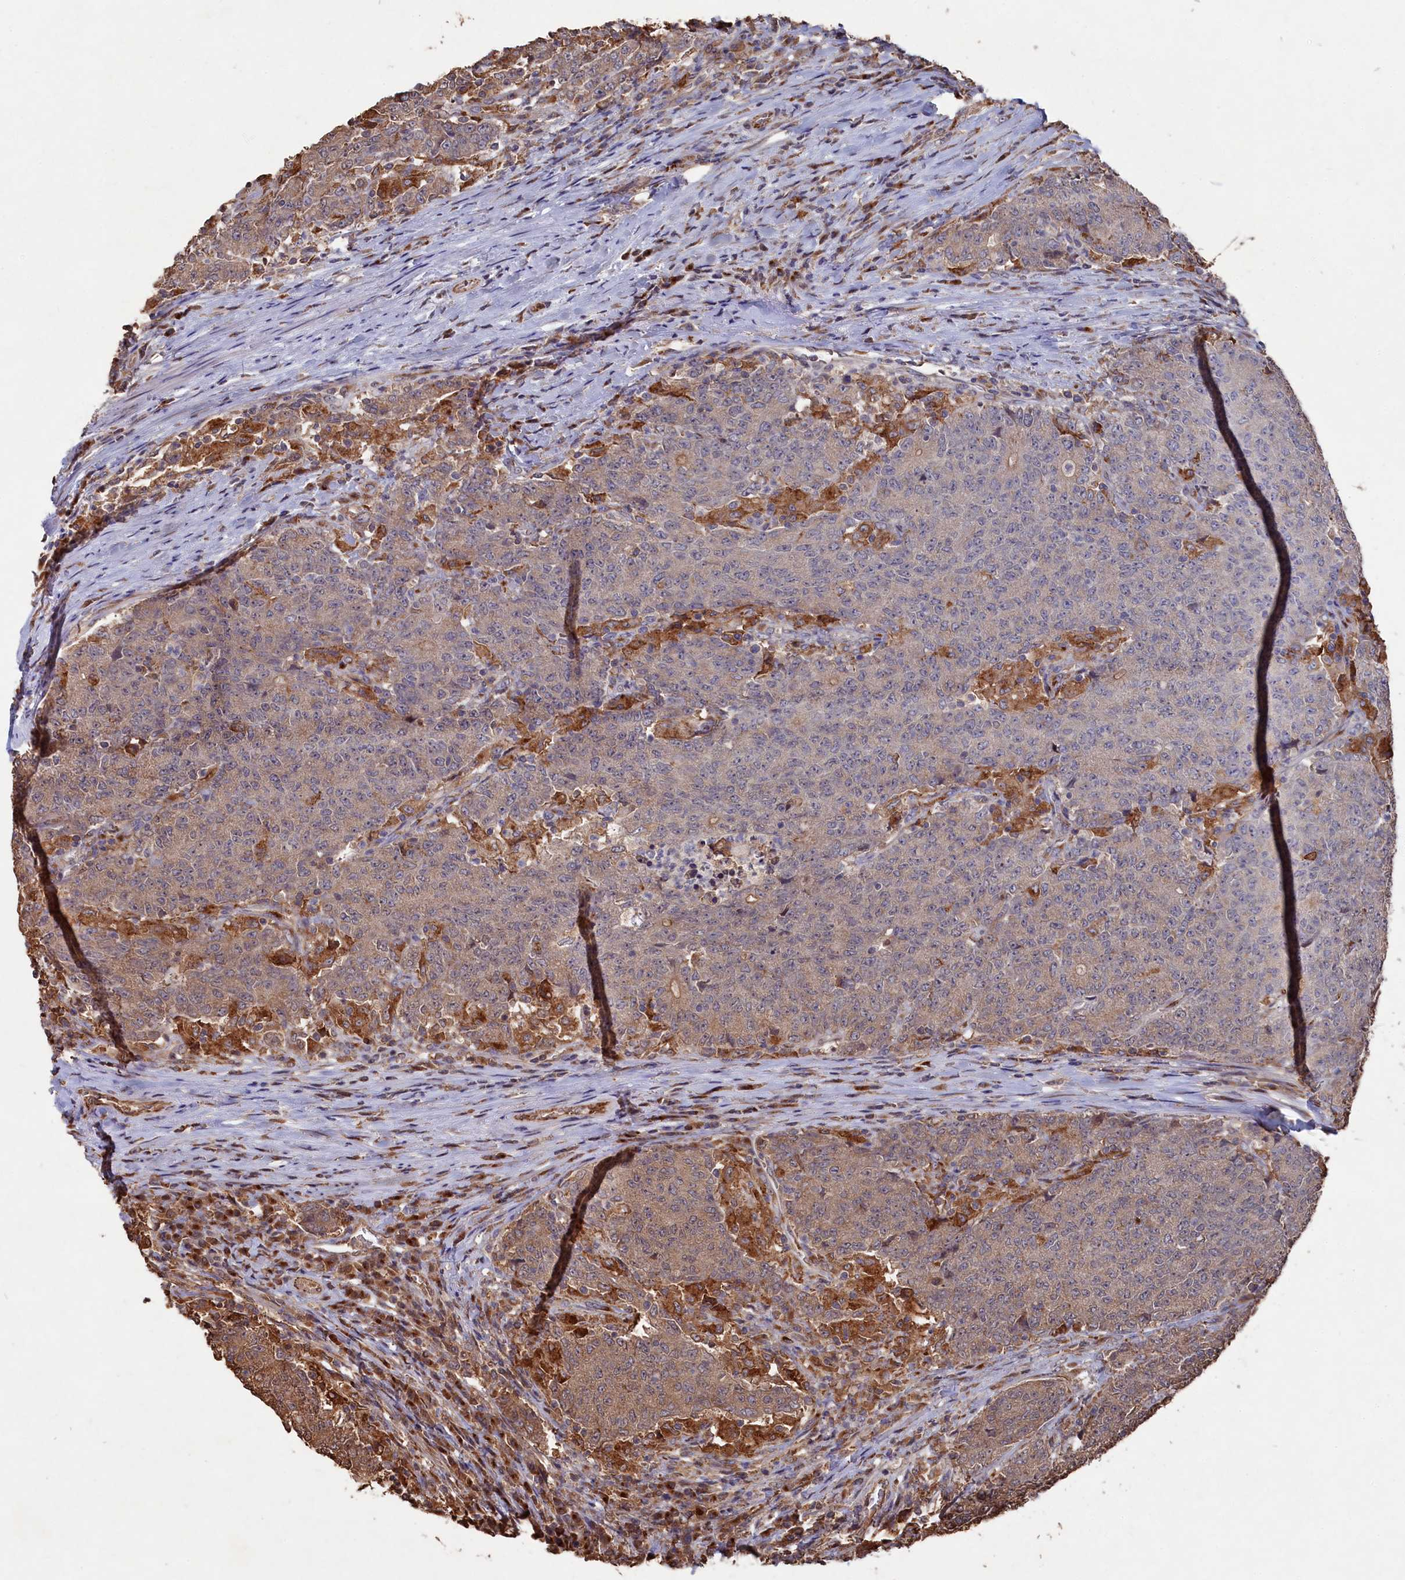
{"staining": {"intensity": "weak", "quantity": "25%-75%", "location": "cytoplasmic/membranous"}, "tissue": "colorectal cancer", "cell_type": "Tumor cells", "image_type": "cancer", "snomed": [{"axis": "morphology", "description": "Adenocarcinoma, NOS"}, {"axis": "topography", "description": "Colon"}], "caption": "Tumor cells demonstrate weak cytoplasmic/membranous staining in approximately 25%-75% of cells in colorectal adenocarcinoma.", "gene": "NAA60", "patient": {"sex": "female", "age": 75}}